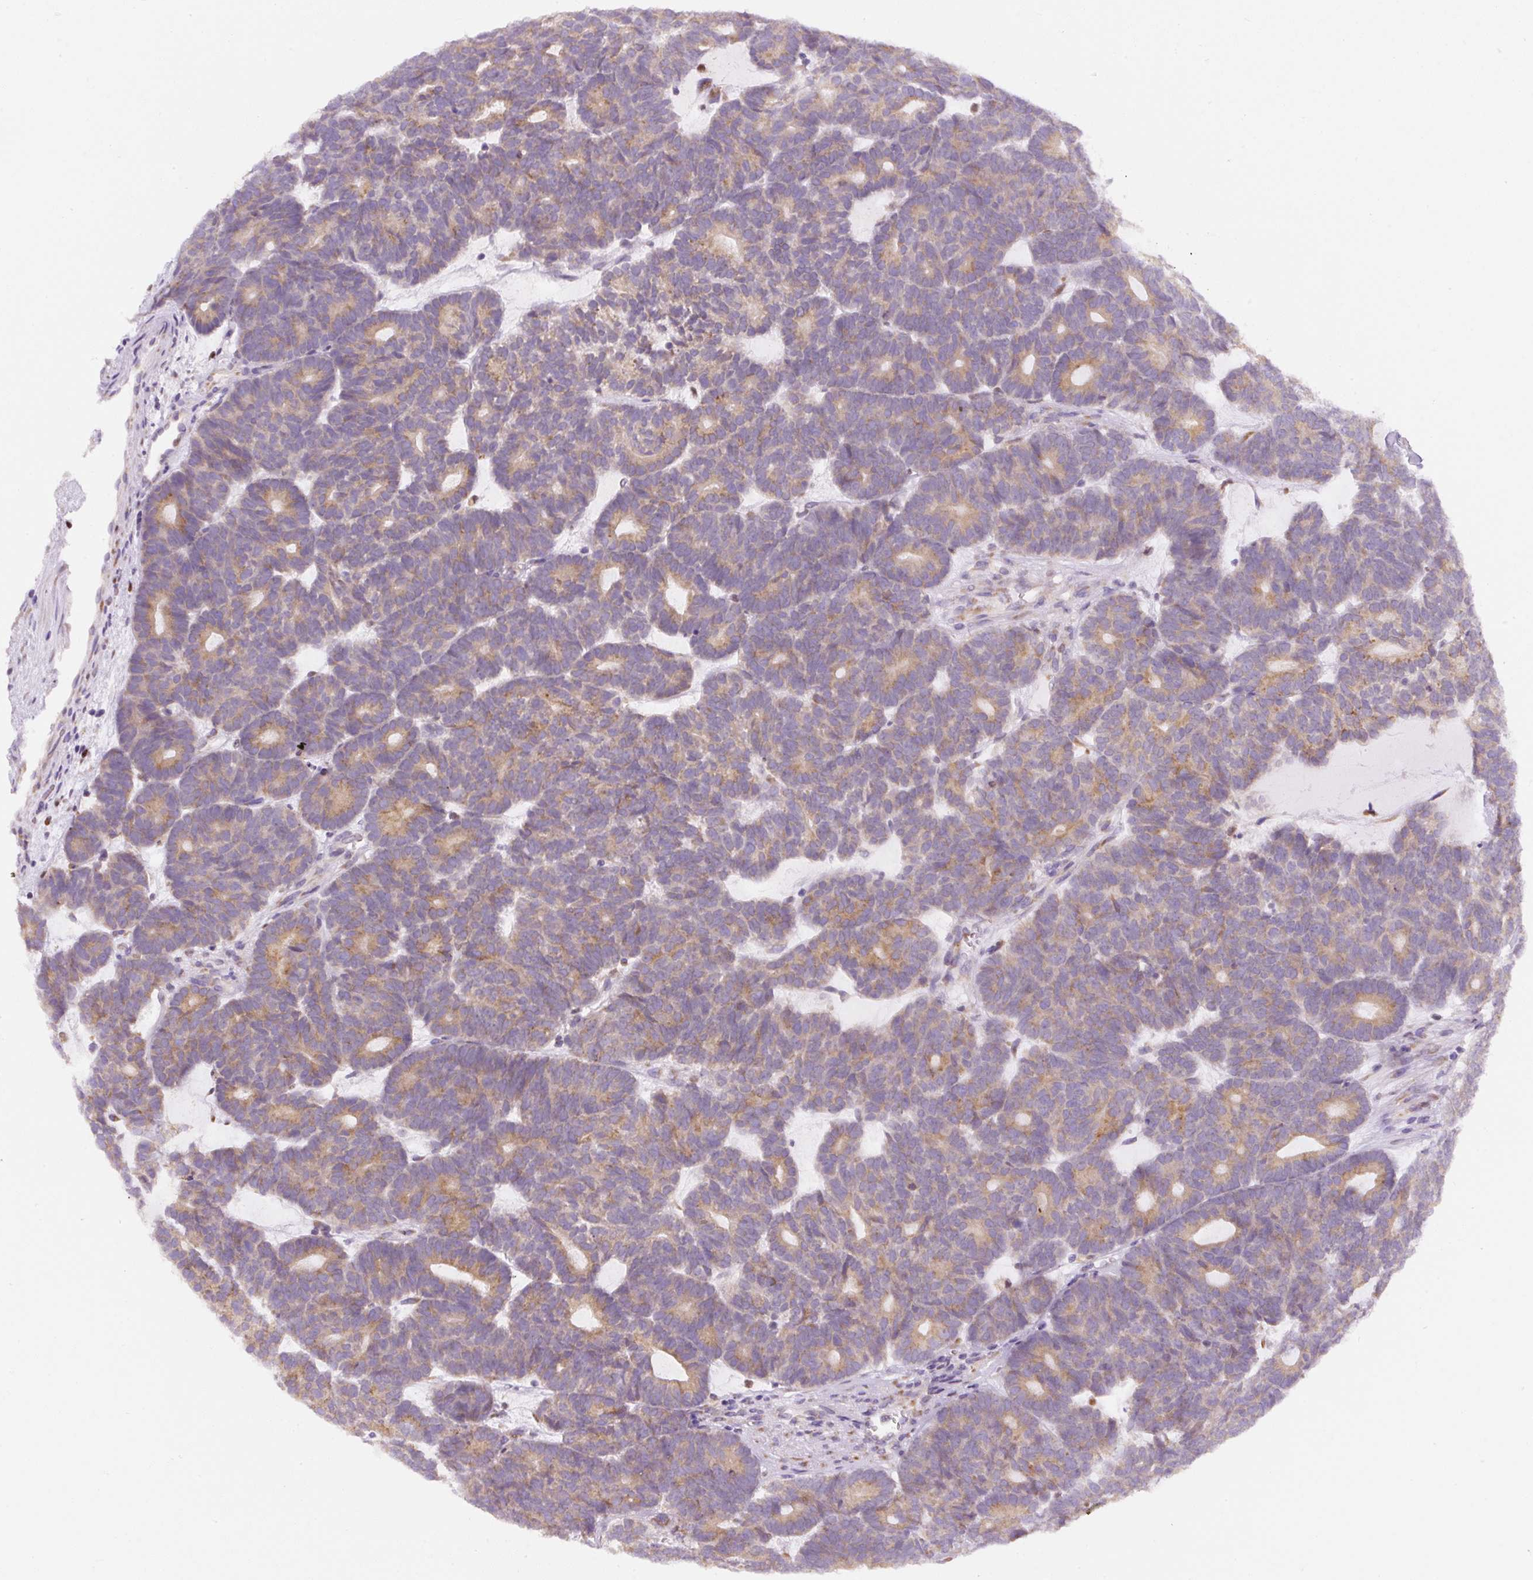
{"staining": {"intensity": "moderate", "quantity": "25%-75%", "location": "cytoplasmic/membranous"}, "tissue": "head and neck cancer", "cell_type": "Tumor cells", "image_type": "cancer", "snomed": [{"axis": "morphology", "description": "Adenocarcinoma, NOS"}, {"axis": "topography", "description": "Head-Neck"}], "caption": "Immunohistochemistry of adenocarcinoma (head and neck) displays medium levels of moderate cytoplasmic/membranous expression in approximately 25%-75% of tumor cells.", "gene": "DDOST", "patient": {"sex": "female", "age": 81}}